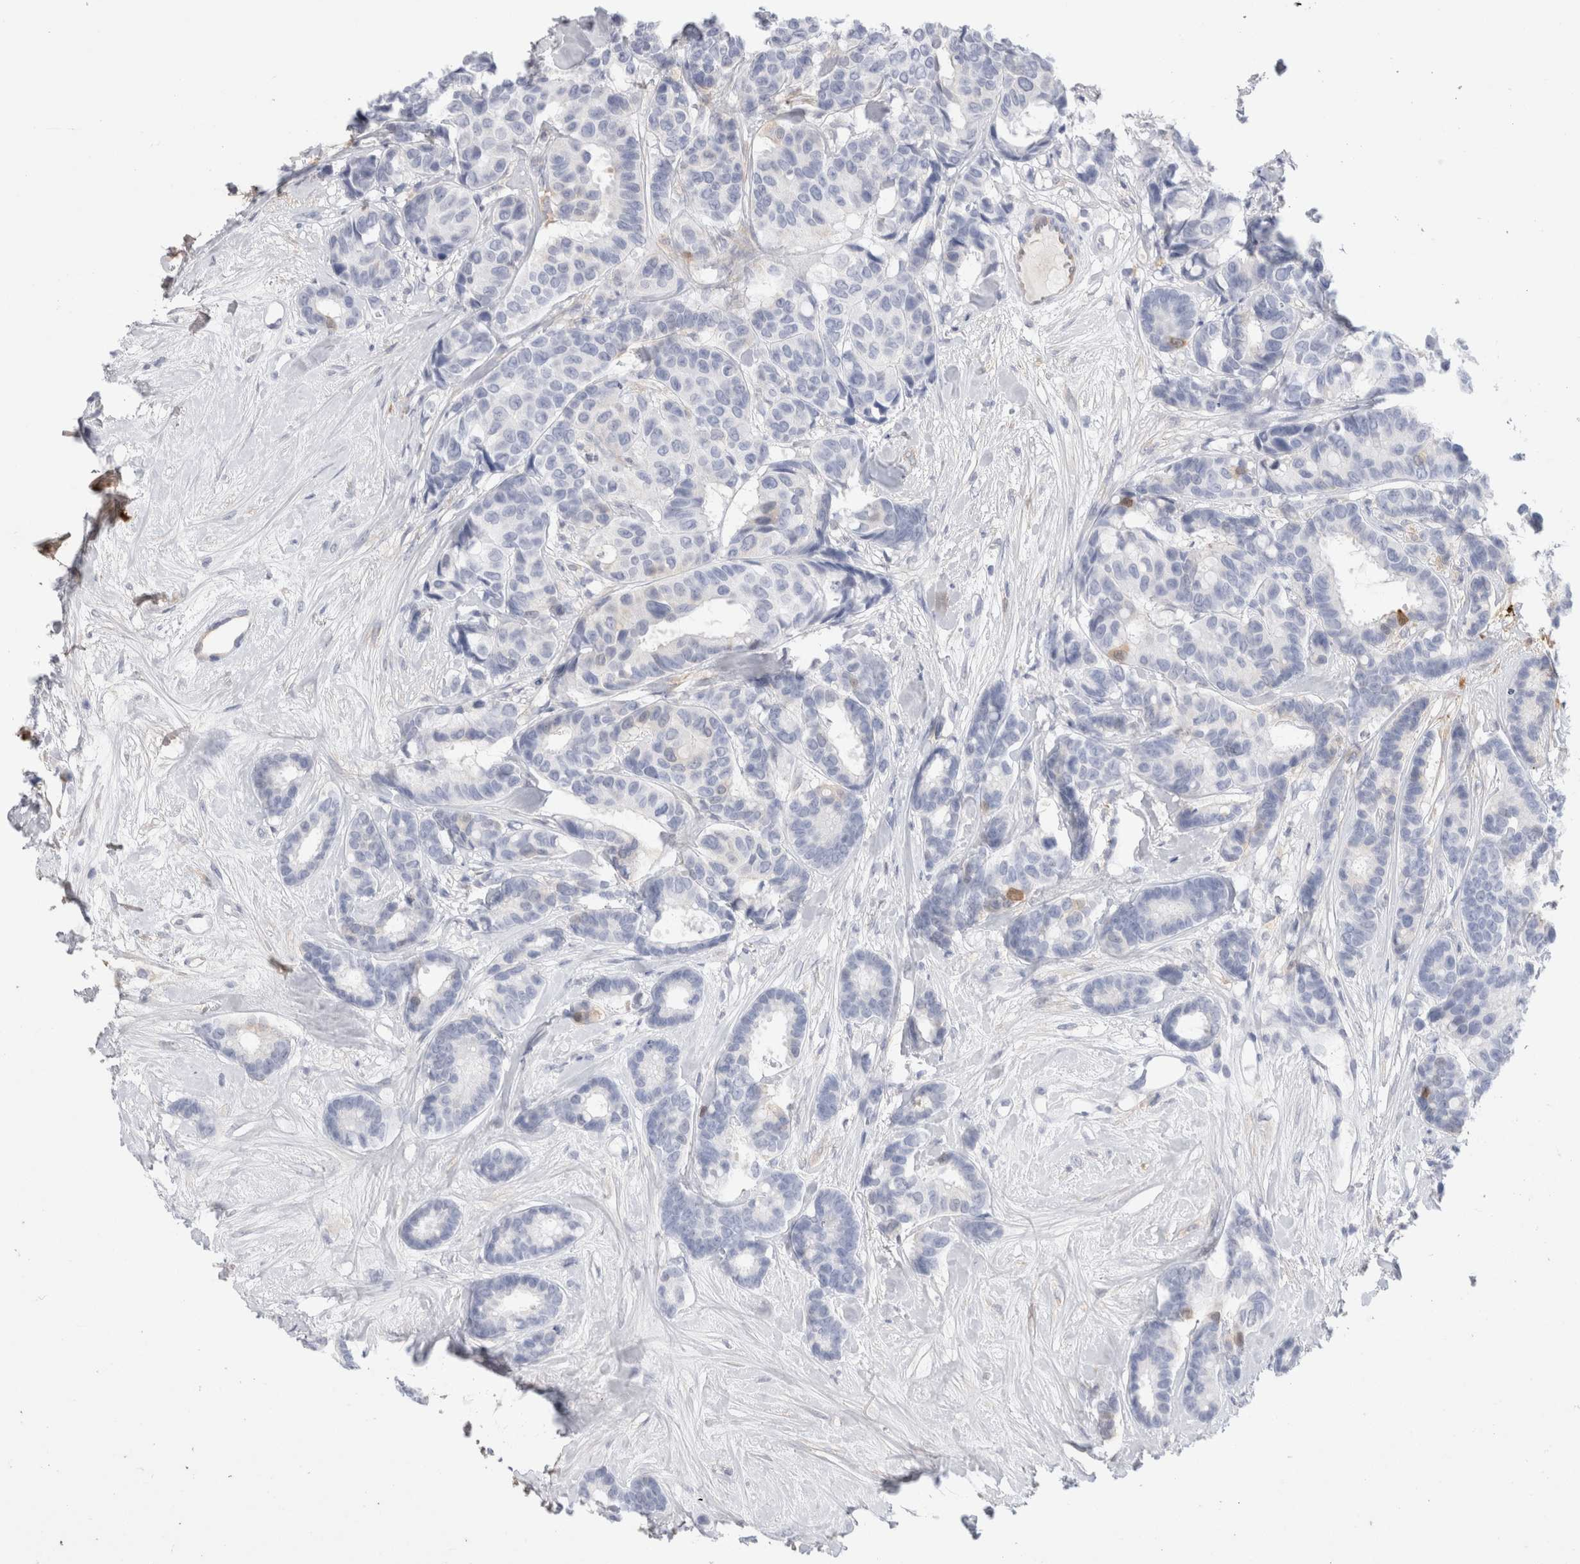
{"staining": {"intensity": "negative", "quantity": "none", "location": "none"}, "tissue": "breast cancer", "cell_type": "Tumor cells", "image_type": "cancer", "snomed": [{"axis": "morphology", "description": "Duct carcinoma"}, {"axis": "topography", "description": "Breast"}], "caption": "DAB immunohistochemical staining of human breast cancer demonstrates no significant staining in tumor cells. (Brightfield microscopy of DAB IHC at high magnification).", "gene": "NAPEPLD", "patient": {"sex": "female", "age": 87}}